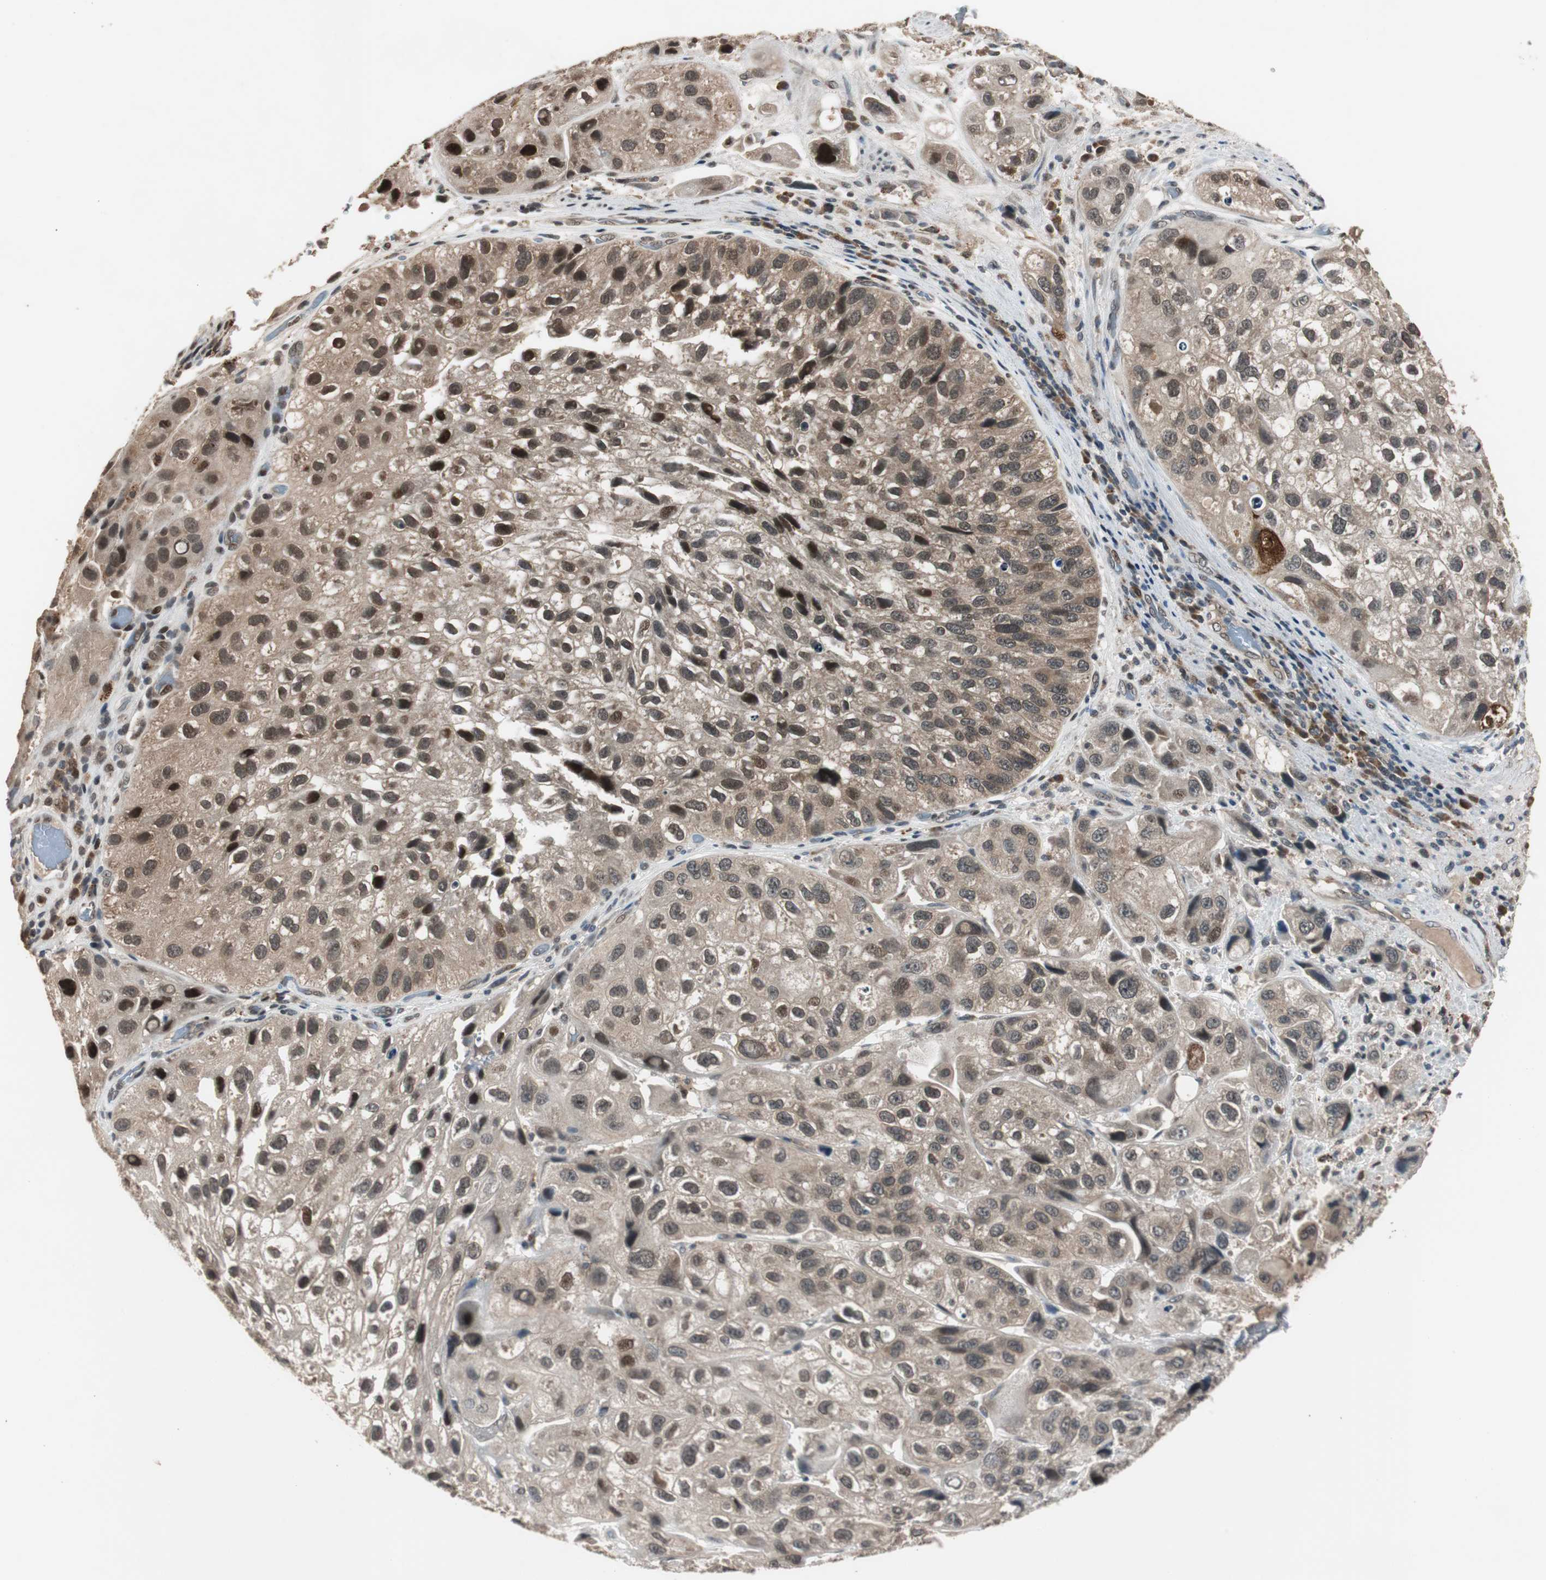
{"staining": {"intensity": "moderate", "quantity": ">75%", "location": "cytoplasmic/membranous,nuclear"}, "tissue": "urothelial cancer", "cell_type": "Tumor cells", "image_type": "cancer", "snomed": [{"axis": "morphology", "description": "Urothelial carcinoma, High grade"}, {"axis": "topography", "description": "Urinary bladder"}], "caption": "Immunohistochemistry (IHC) photomicrograph of human high-grade urothelial carcinoma stained for a protein (brown), which displays medium levels of moderate cytoplasmic/membranous and nuclear expression in approximately >75% of tumor cells.", "gene": "BOLA1", "patient": {"sex": "female", "age": 64}}